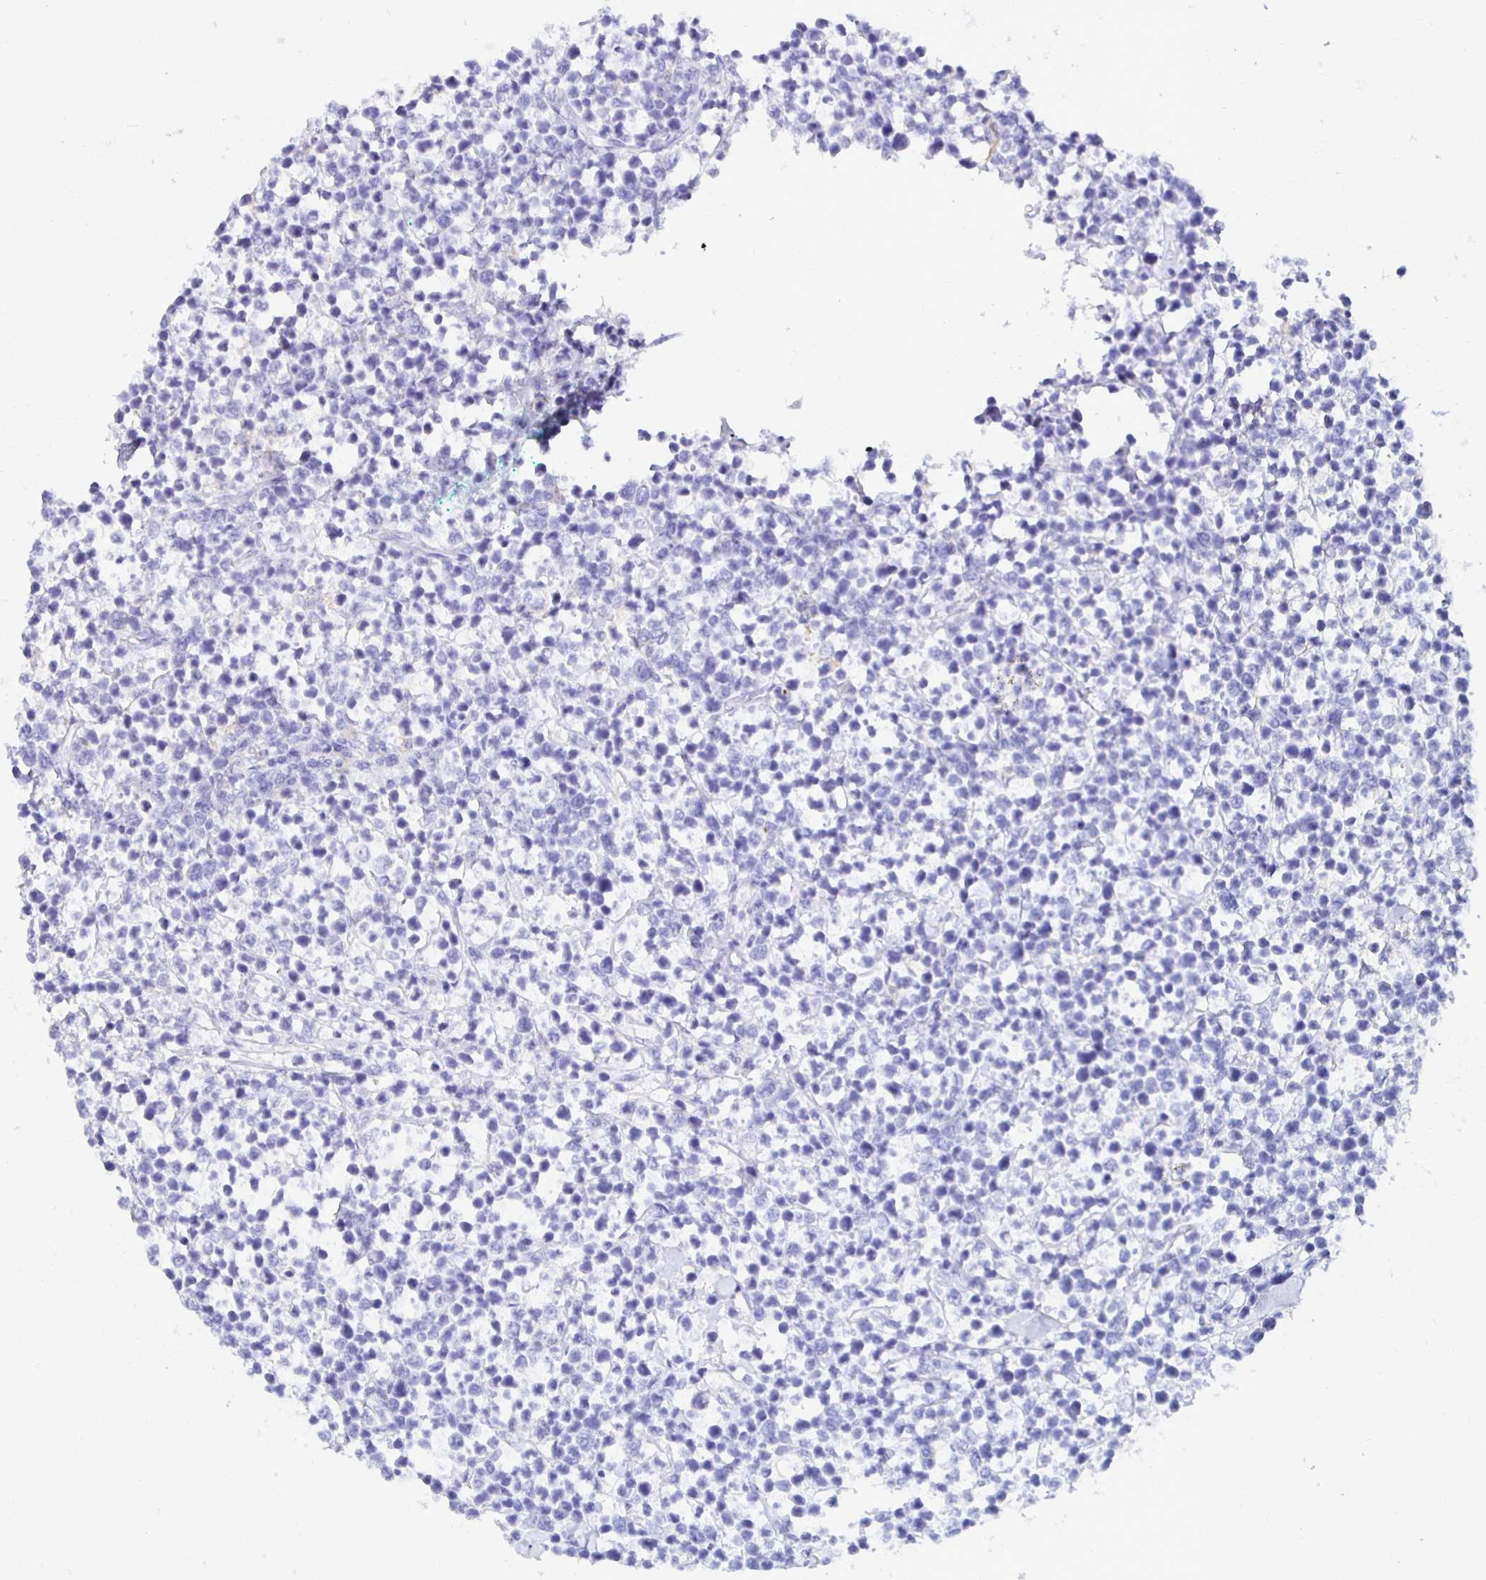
{"staining": {"intensity": "negative", "quantity": "none", "location": "none"}, "tissue": "lymphoma", "cell_type": "Tumor cells", "image_type": "cancer", "snomed": [{"axis": "morphology", "description": "Malignant lymphoma, non-Hodgkin's type, High grade"}, {"axis": "topography", "description": "Soft tissue"}], "caption": "Lymphoma was stained to show a protein in brown. There is no significant positivity in tumor cells.", "gene": "UMOD", "patient": {"sex": "female", "age": 56}}